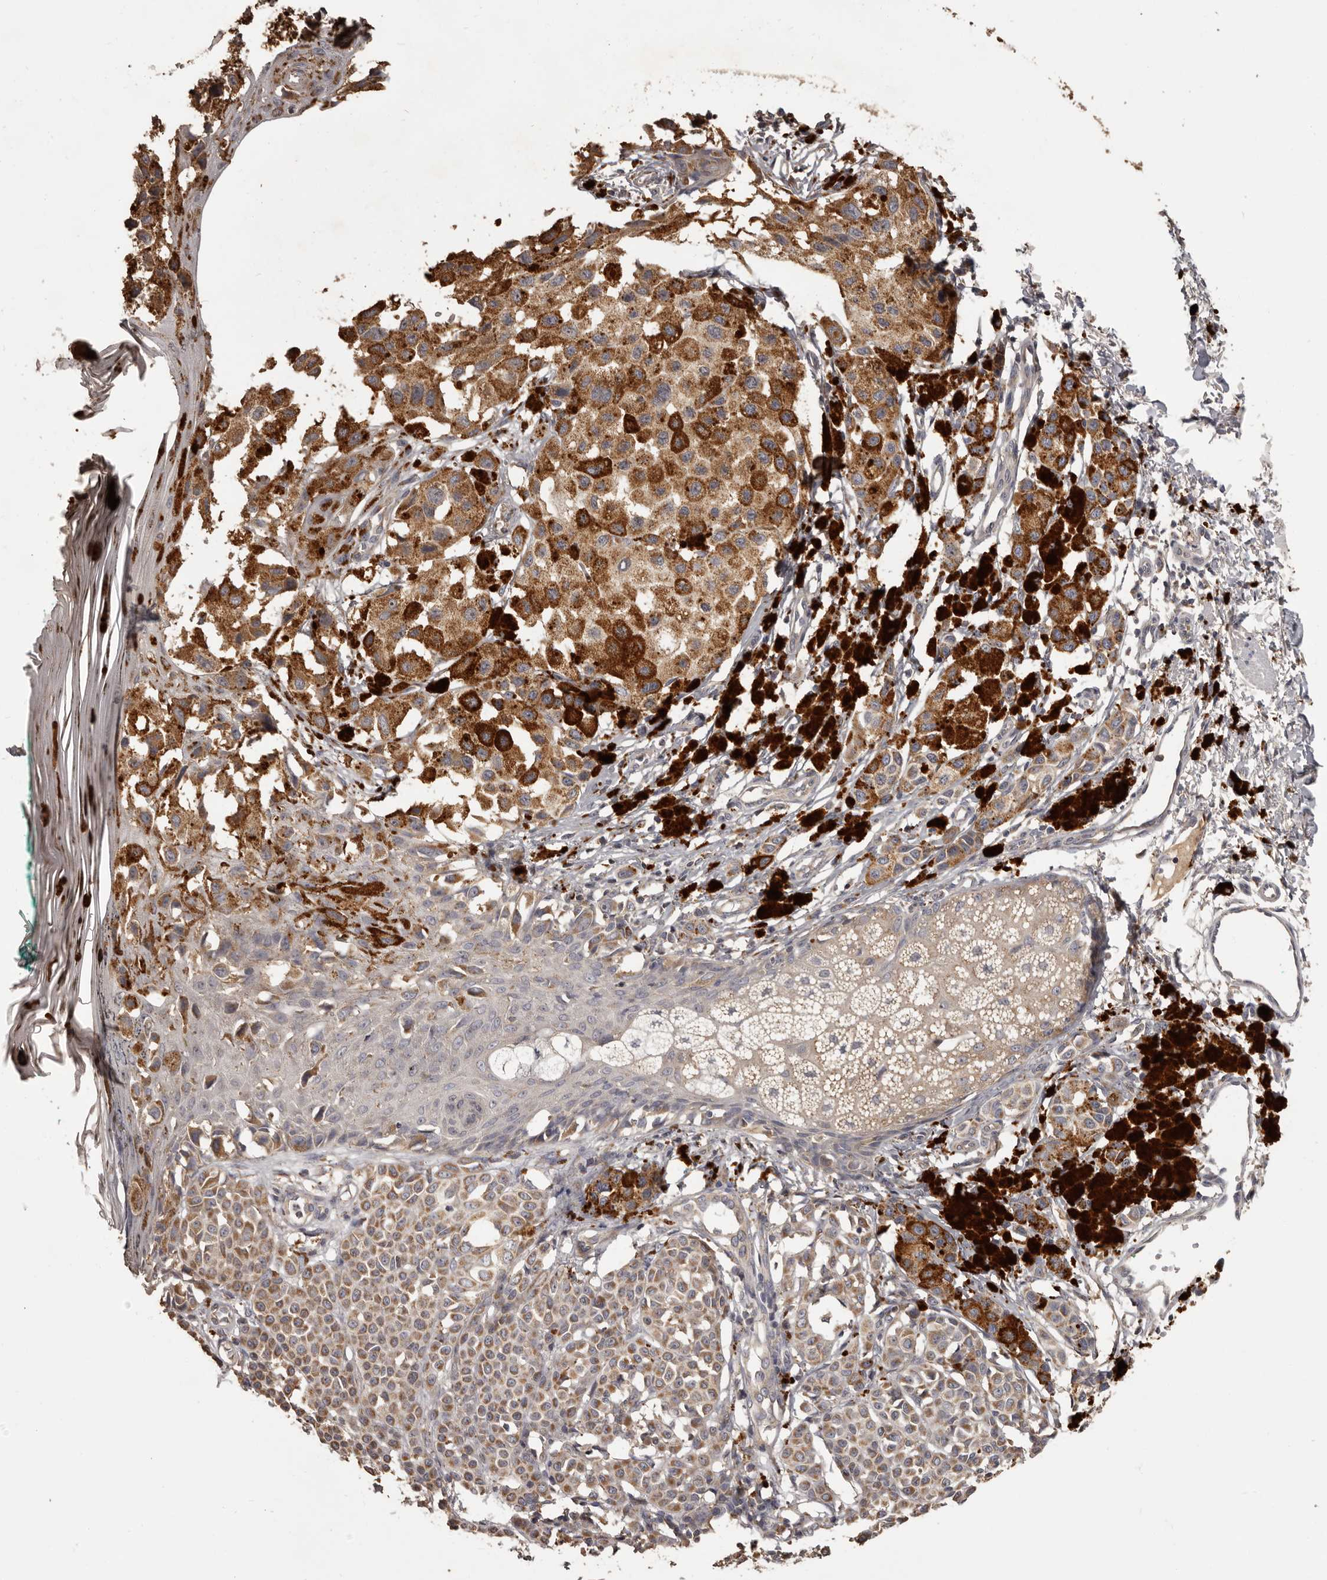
{"staining": {"intensity": "moderate", "quantity": ">75%", "location": "cytoplasmic/membranous"}, "tissue": "melanoma", "cell_type": "Tumor cells", "image_type": "cancer", "snomed": [{"axis": "morphology", "description": "Malignant melanoma, NOS"}, {"axis": "topography", "description": "Skin of leg"}], "caption": "Protein expression by immunohistochemistry demonstrates moderate cytoplasmic/membranous positivity in approximately >75% of tumor cells in melanoma. (DAB = brown stain, brightfield microscopy at high magnification).", "gene": "MGAT5", "patient": {"sex": "female", "age": 72}}